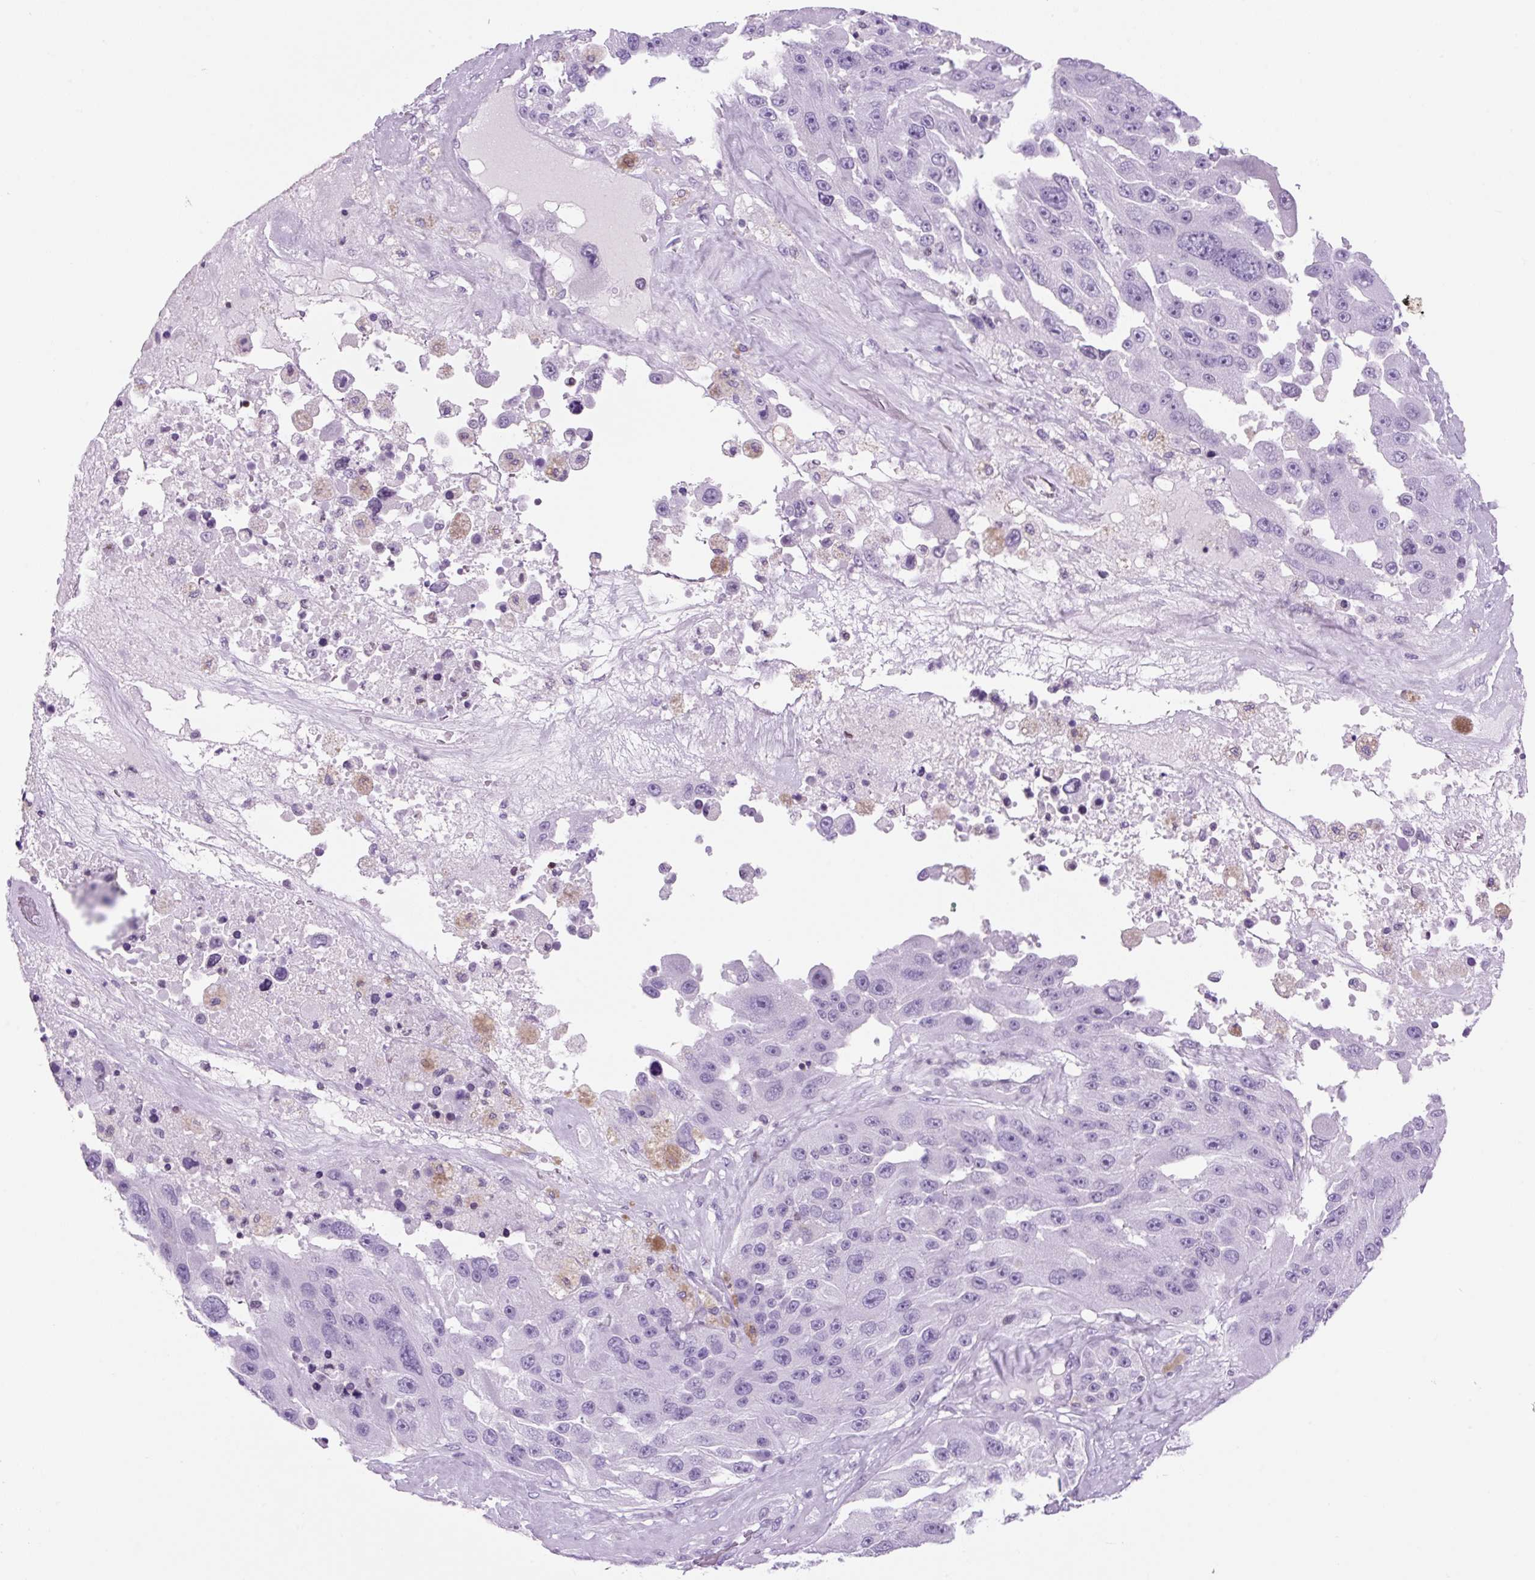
{"staining": {"intensity": "negative", "quantity": "none", "location": "none"}, "tissue": "melanoma", "cell_type": "Tumor cells", "image_type": "cancer", "snomed": [{"axis": "morphology", "description": "Malignant melanoma, Metastatic site"}, {"axis": "topography", "description": "Lymph node"}], "caption": "Melanoma stained for a protein using immunohistochemistry demonstrates no expression tumor cells.", "gene": "VPREB1", "patient": {"sex": "male", "age": 62}}